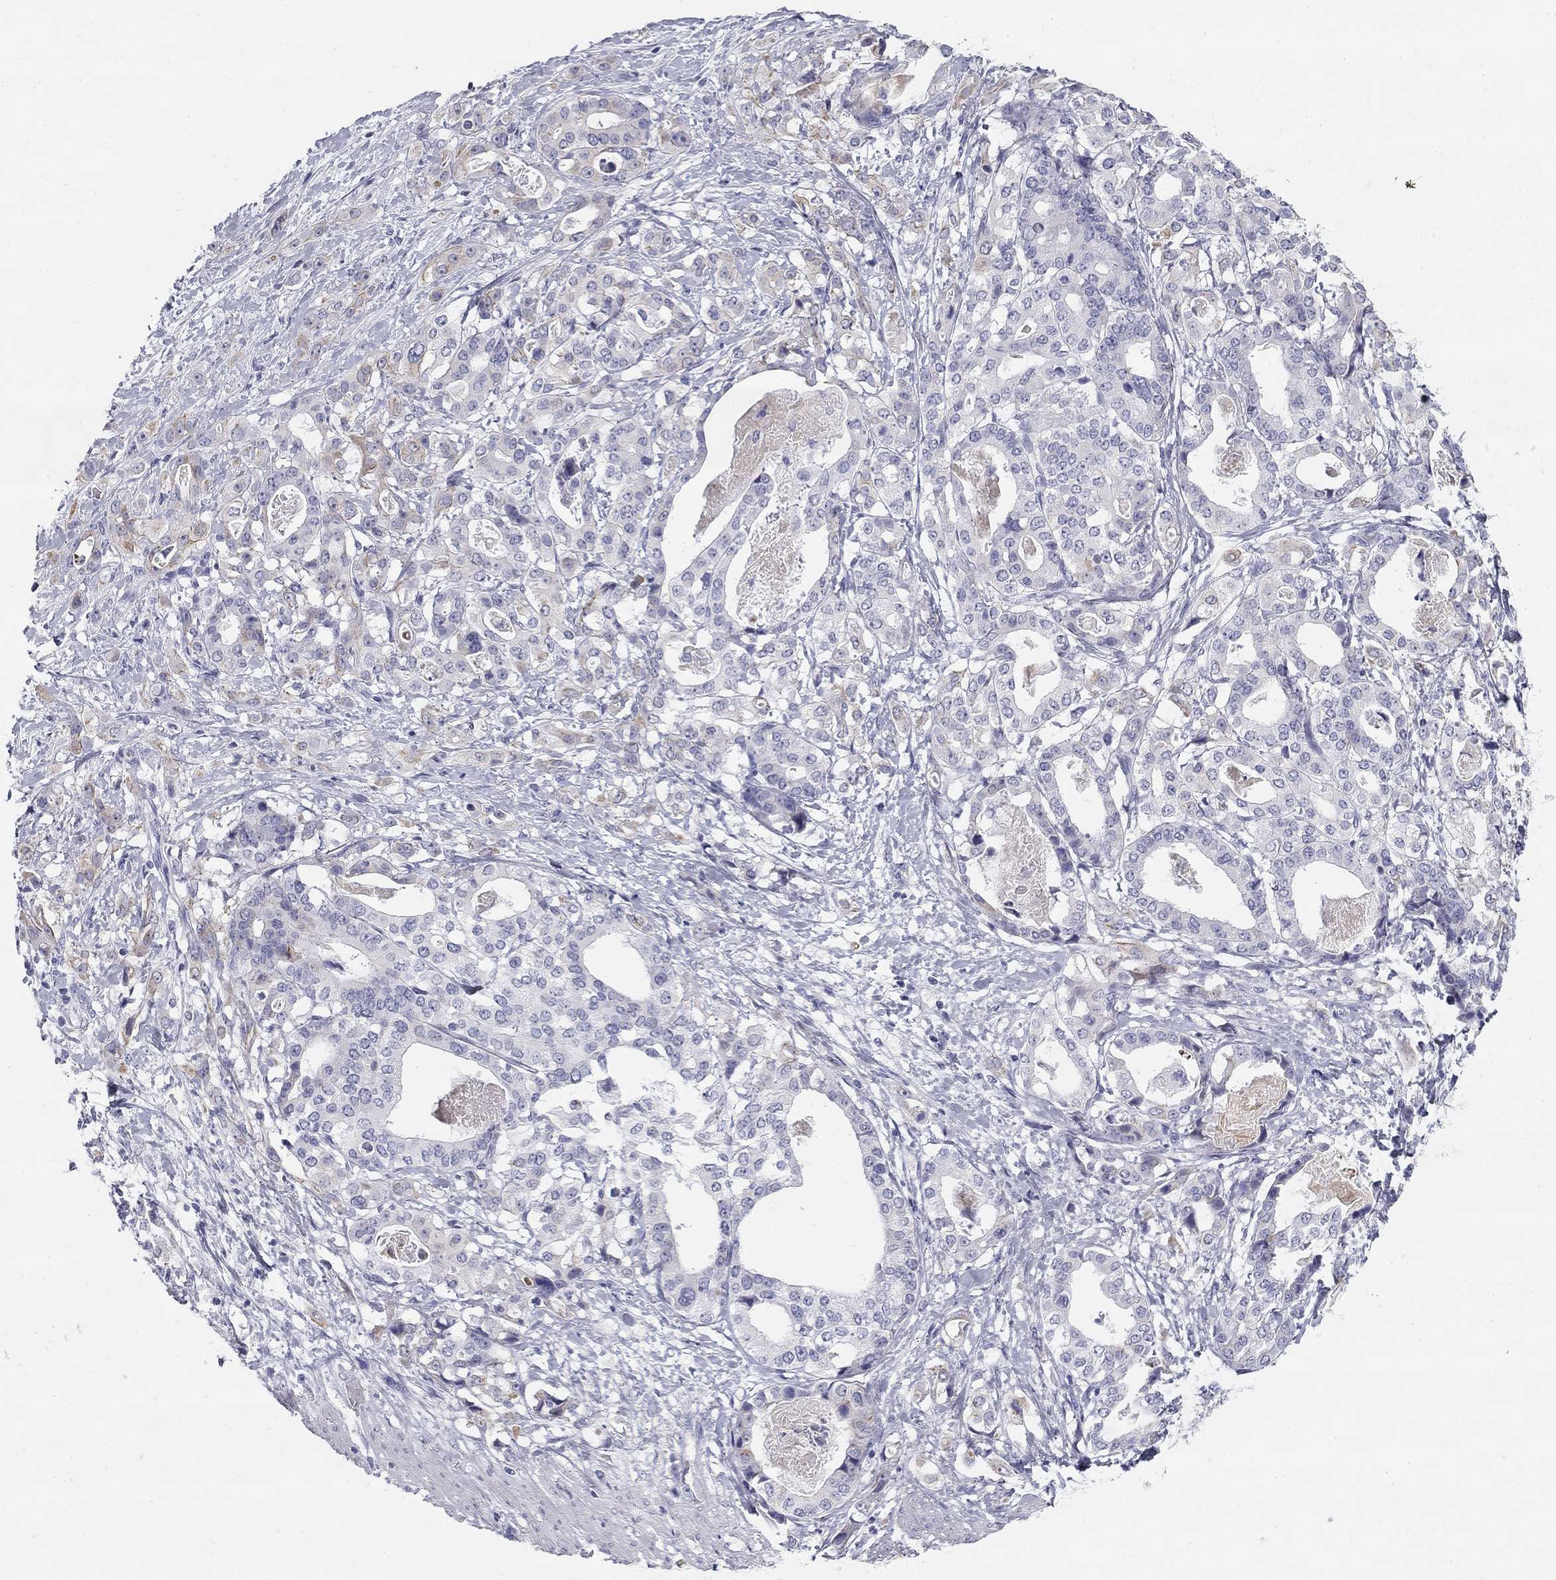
{"staining": {"intensity": "negative", "quantity": "none", "location": "none"}, "tissue": "stomach cancer", "cell_type": "Tumor cells", "image_type": "cancer", "snomed": [{"axis": "morphology", "description": "Adenocarcinoma, NOS"}, {"axis": "topography", "description": "Stomach"}], "caption": "Image shows no protein staining in tumor cells of stomach cancer tissue.", "gene": "SULT2B1", "patient": {"sex": "male", "age": 48}}